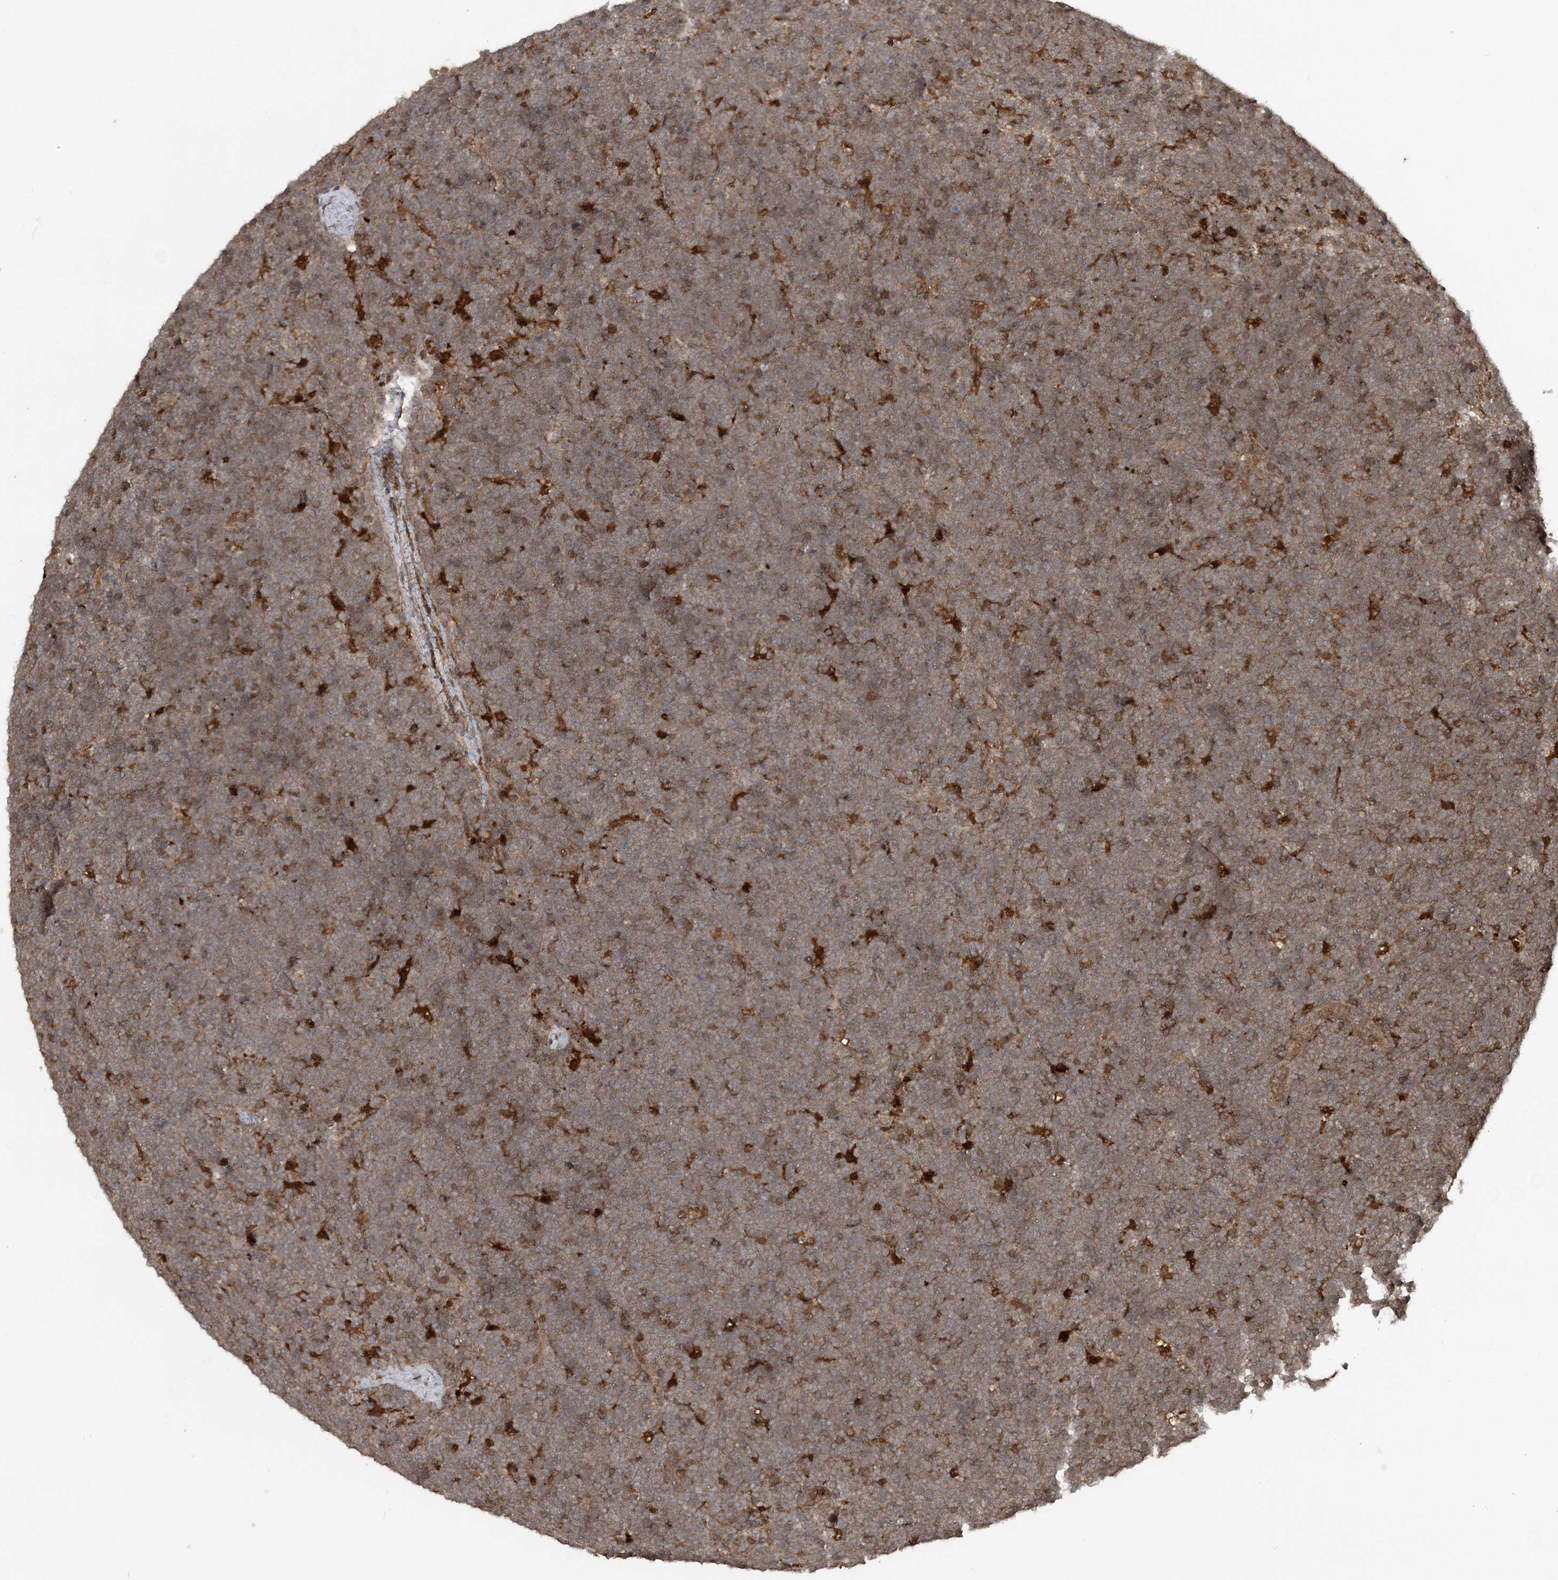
{"staining": {"intensity": "moderate", "quantity": ">75%", "location": "cytoplasmic/membranous"}, "tissue": "lymphoma", "cell_type": "Tumor cells", "image_type": "cancer", "snomed": [{"axis": "morphology", "description": "Malignant lymphoma, non-Hodgkin's type, High grade"}, {"axis": "topography", "description": "Lymph node"}], "caption": "Lymphoma stained for a protein demonstrates moderate cytoplasmic/membranous positivity in tumor cells.", "gene": "LACC1", "patient": {"sex": "male", "age": 13}}